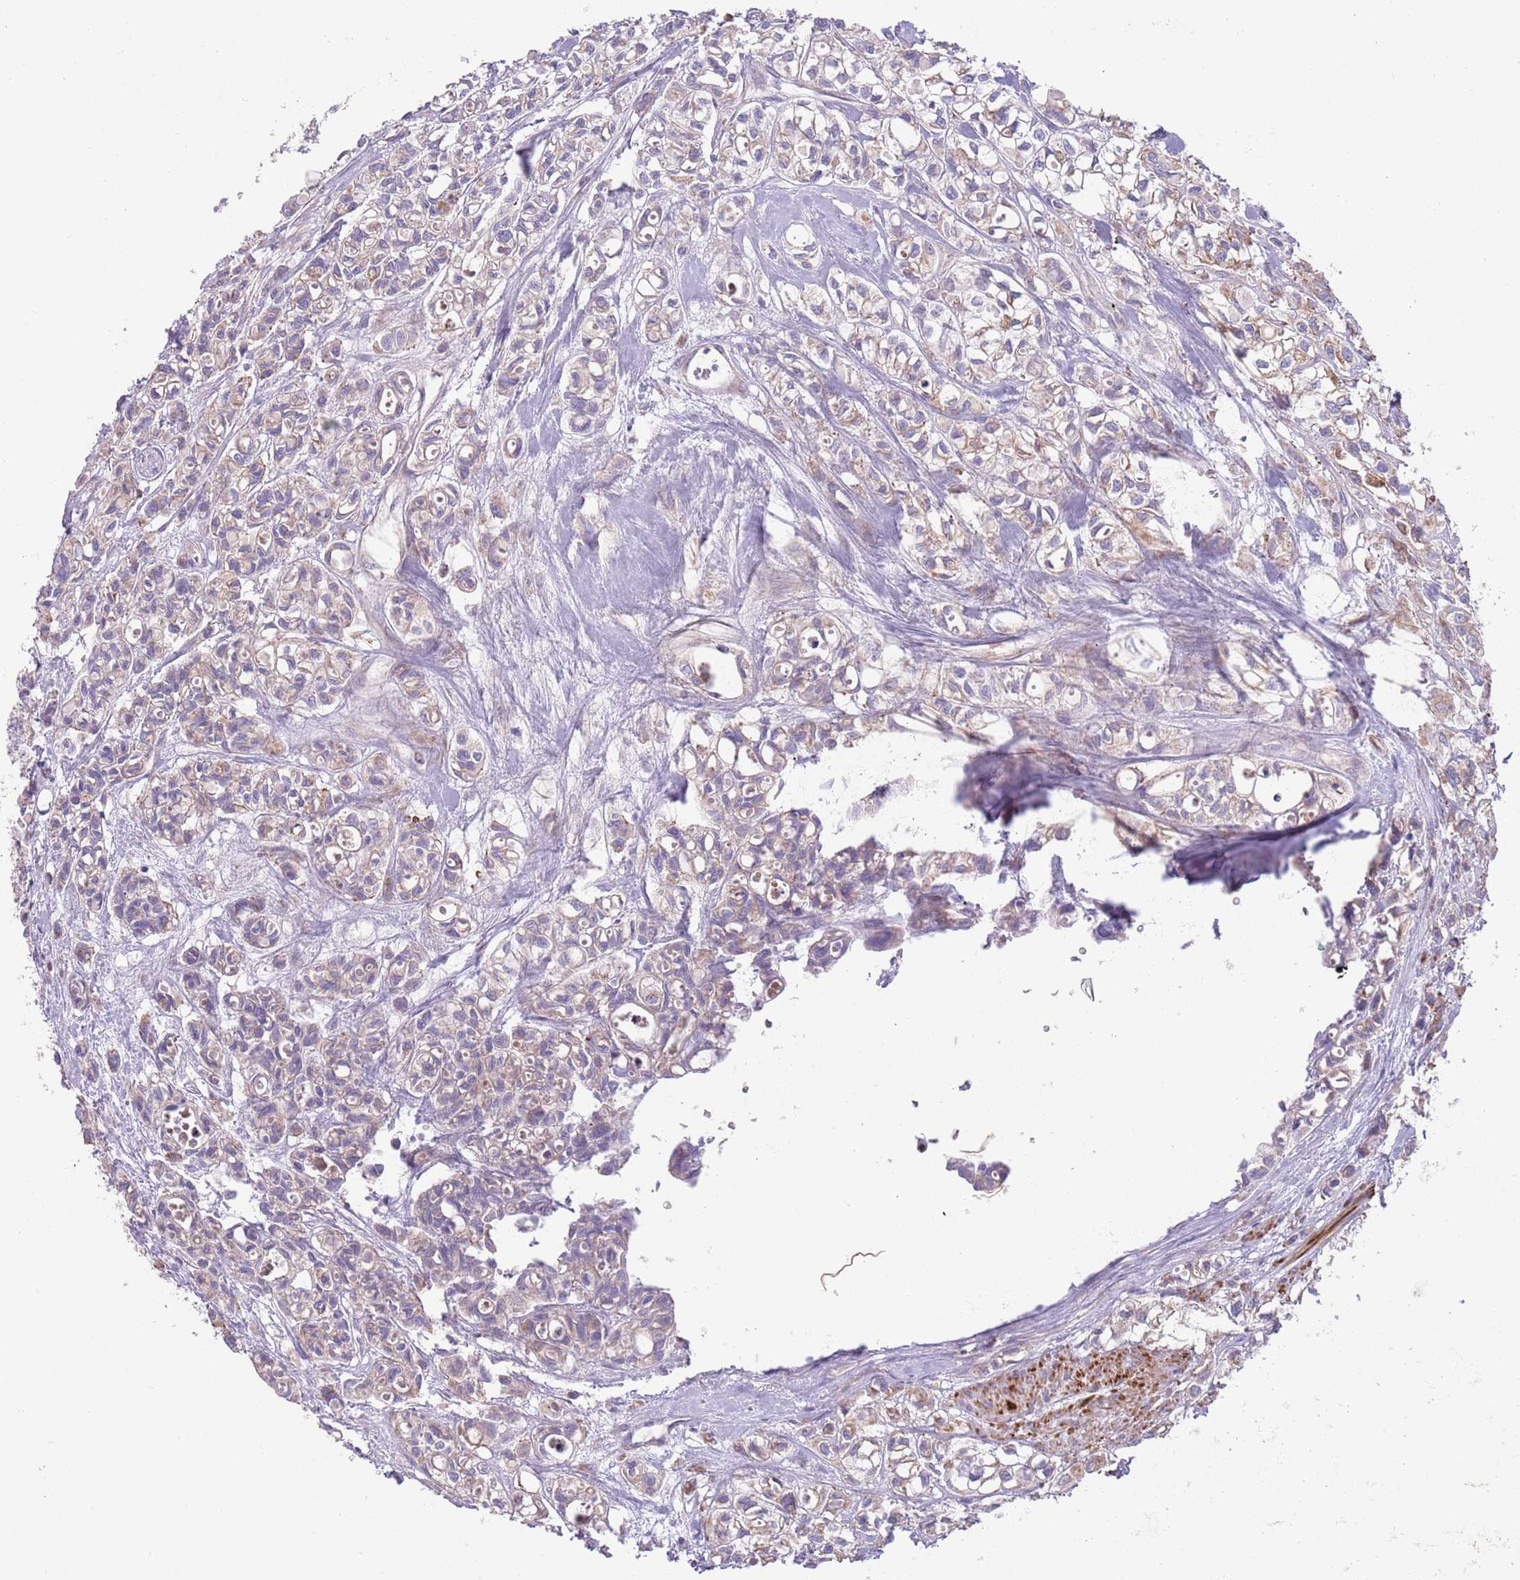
{"staining": {"intensity": "weak", "quantity": "25%-75%", "location": "cytoplasmic/membranous"}, "tissue": "urothelial cancer", "cell_type": "Tumor cells", "image_type": "cancer", "snomed": [{"axis": "morphology", "description": "Urothelial carcinoma, High grade"}, {"axis": "topography", "description": "Urinary bladder"}], "caption": "Human urothelial cancer stained with a protein marker demonstrates weak staining in tumor cells.", "gene": "TOMM5", "patient": {"sex": "male", "age": 67}}